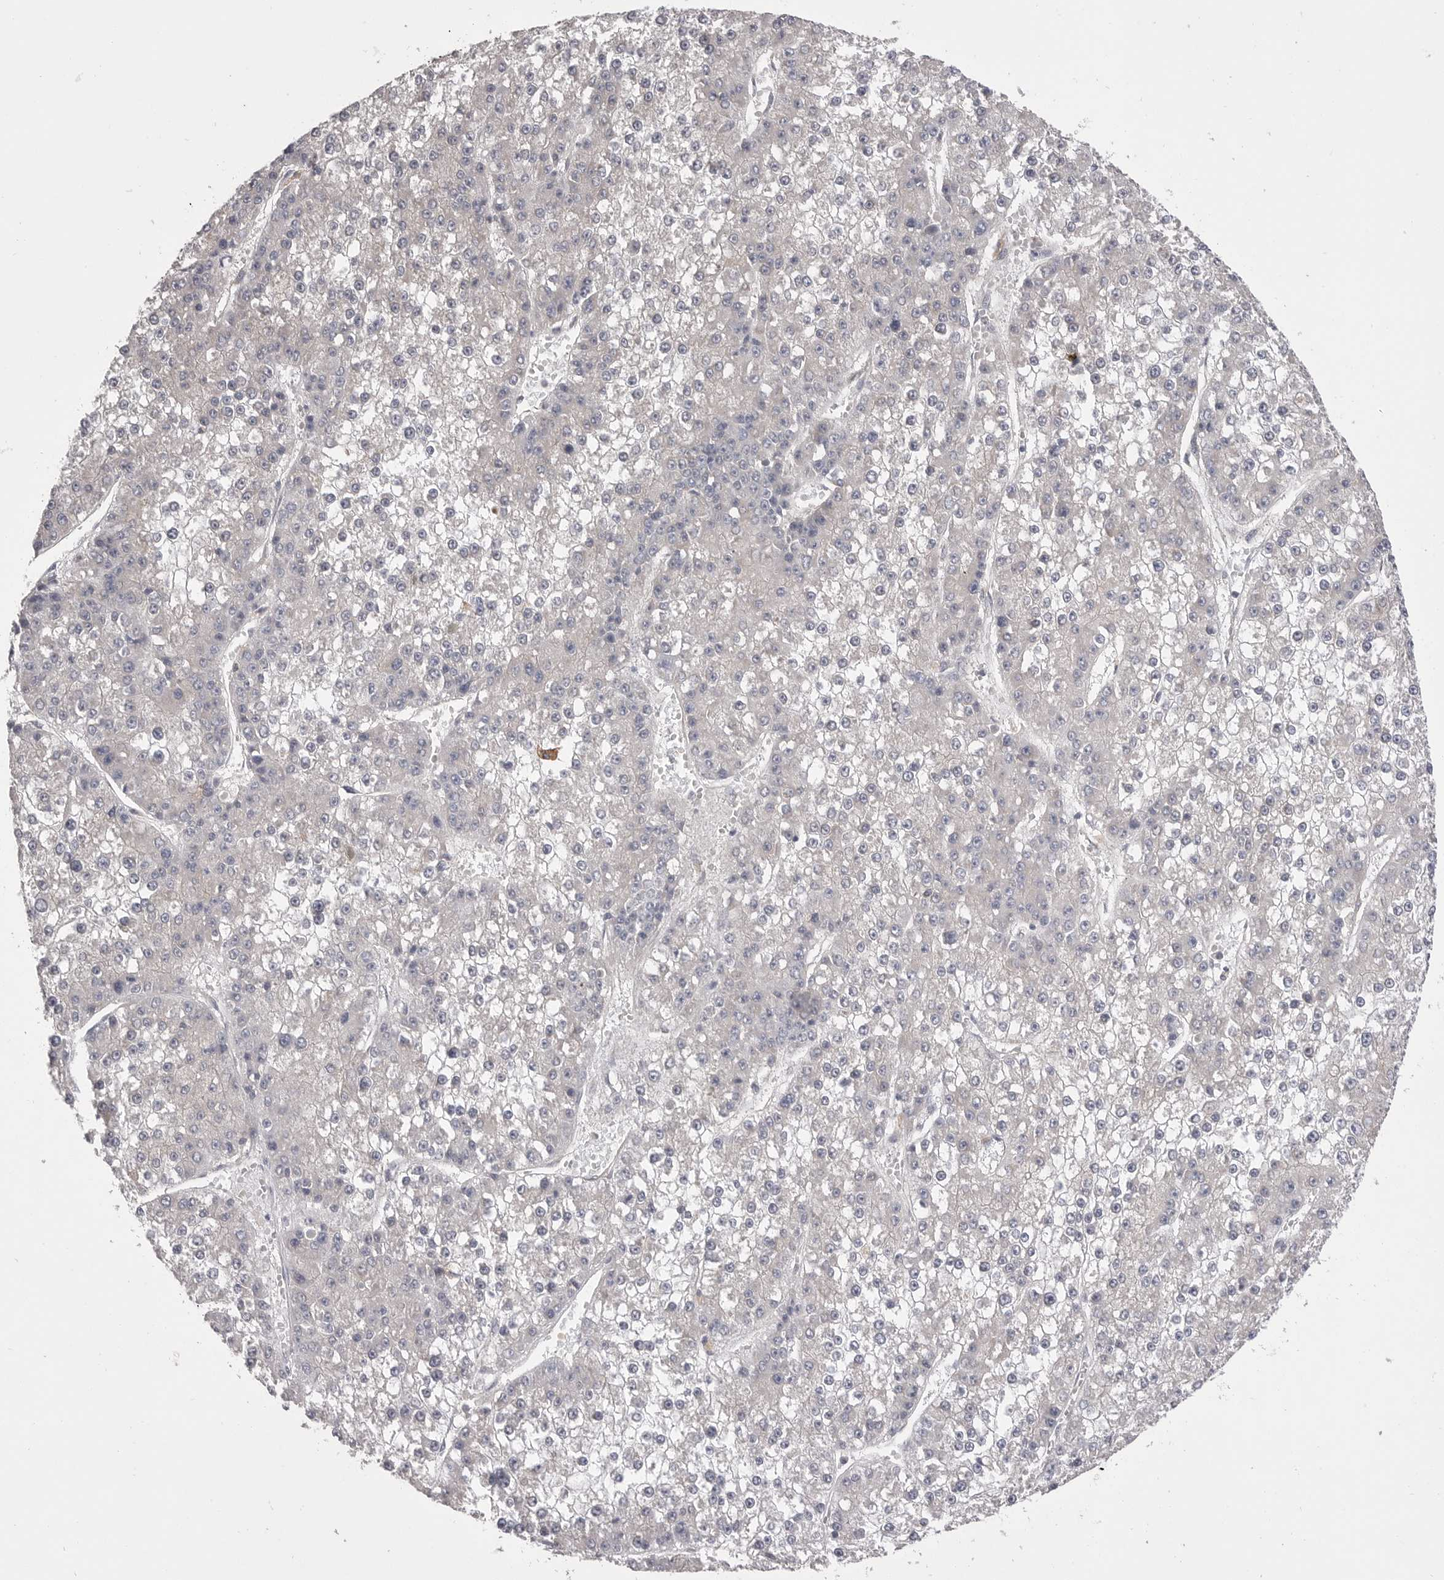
{"staining": {"intensity": "negative", "quantity": "none", "location": "none"}, "tissue": "liver cancer", "cell_type": "Tumor cells", "image_type": "cancer", "snomed": [{"axis": "morphology", "description": "Carcinoma, Hepatocellular, NOS"}, {"axis": "topography", "description": "Liver"}], "caption": "Liver cancer stained for a protein using IHC displays no positivity tumor cells.", "gene": "VAC14", "patient": {"sex": "female", "age": 73}}